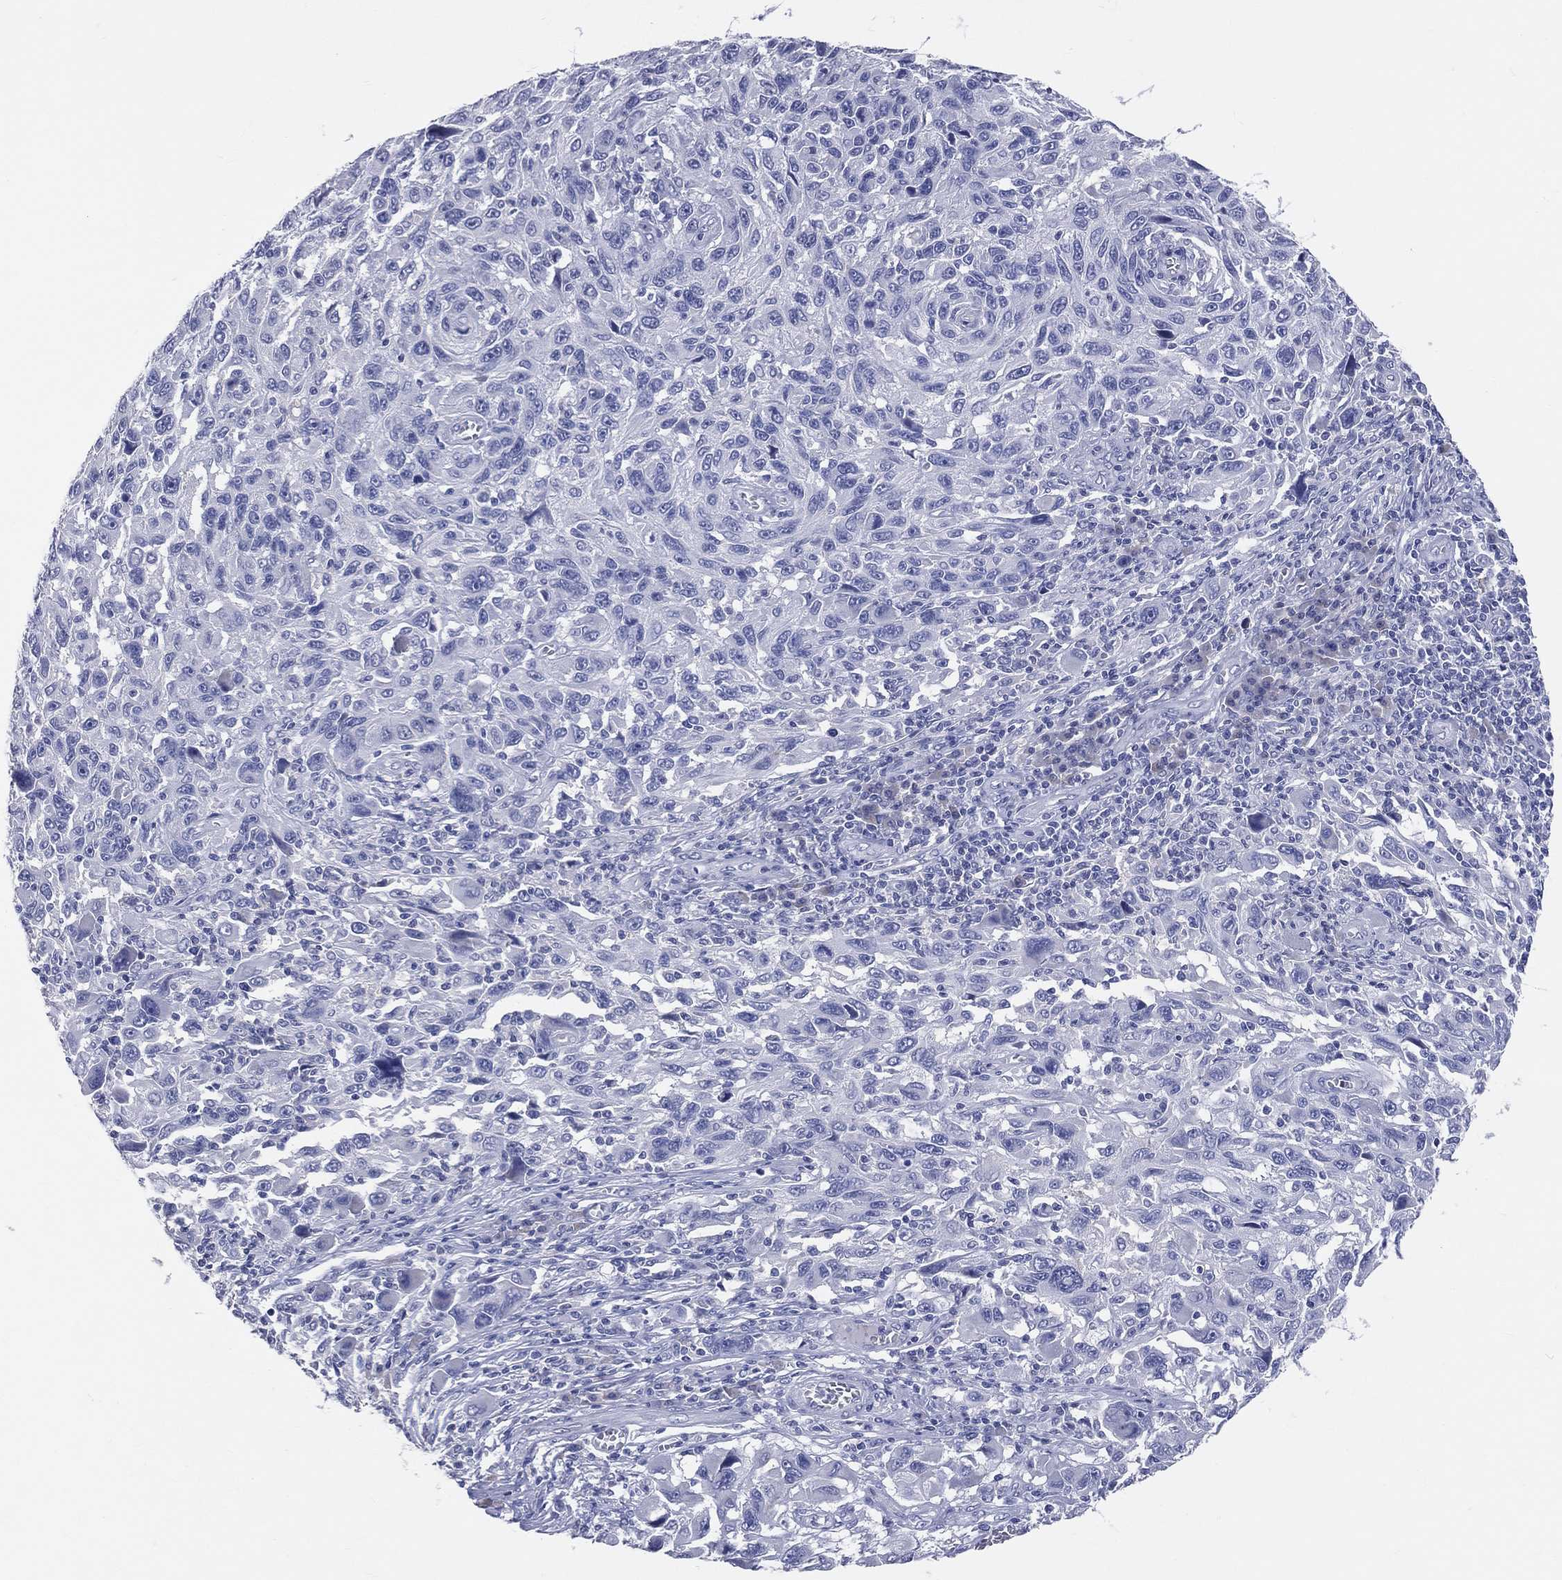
{"staining": {"intensity": "negative", "quantity": "none", "location": "none"}, "tissue": "melanoma", "cell_type": "Tumor cells", "image_type": "cancer", "snomed": [{"axis": "morphology", "description": "Malignant melanoma, NOS"}, {"axis": "topography", "description": "Skin"}], "caption": "Immunohistochemistry (IHC) of human melanoma shows no positivity in tumor cells.", "gene": "LAT", "patient": {"sex": "male", "age": 53}}